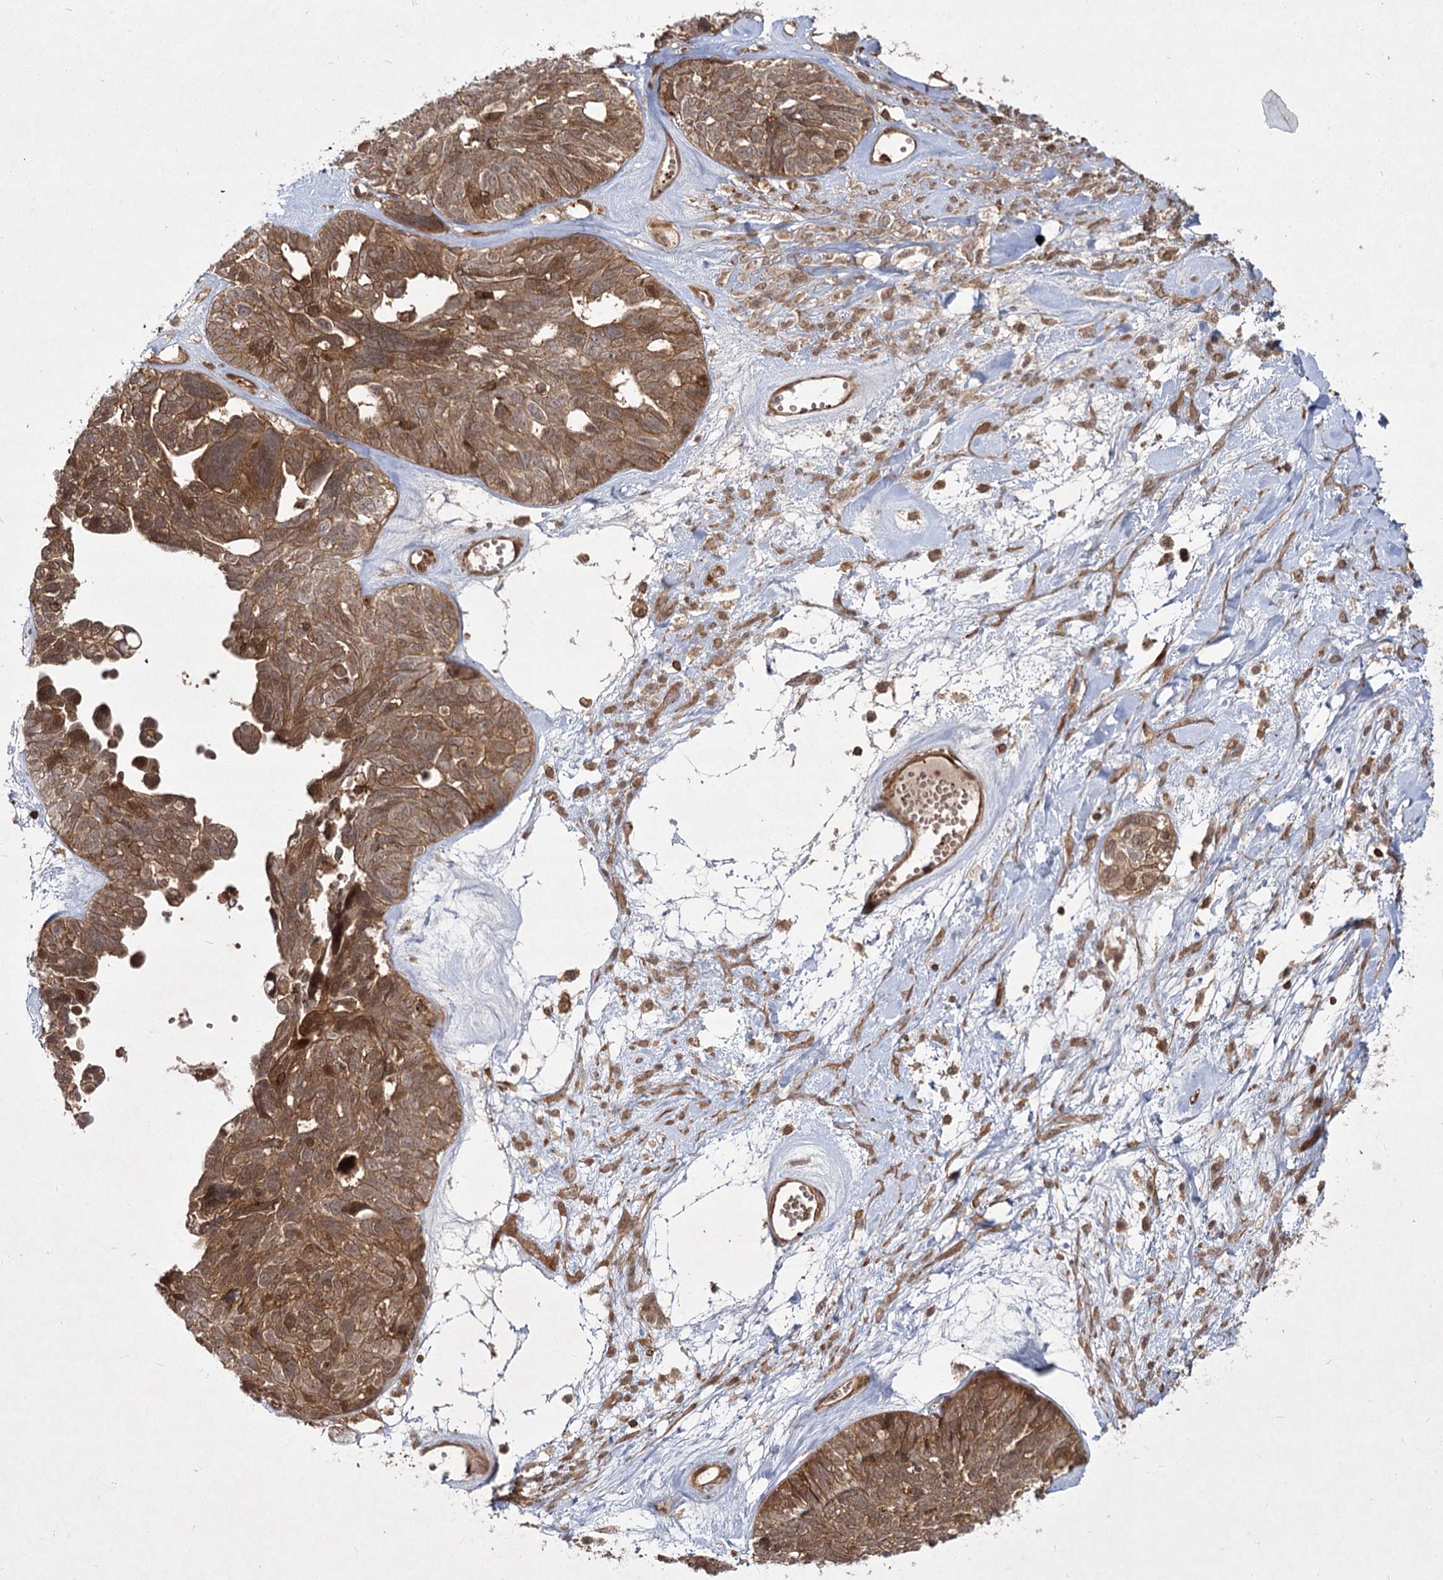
{"staining": {"intensity": "moderate", "quantity": ">75%", "location": "cytoplasmic/membranous"}, "tissue": "ovarian cancer", "cell_type": "Tumor cells", "image_type": "cancer", "snomed": [{"axis": "morphology", "description": "Cystadenocarcinoma, serous, NOS"}, {"axis": "topography", "description": "Ovary"}], "caption": "Immunohistochemistry (IHC) micrograph of neoplastic tissue: ovarian serous cystadenocarcinoma stained using IHC exhibits medium levels of moderate protein expression localized specifically in the cytoplasmic/membranous of tumor cells, appearing as a cytoplasmic/membranous brown color.", "gene": "MDFIC", "patient": {"sex": "female", "age": 79}}